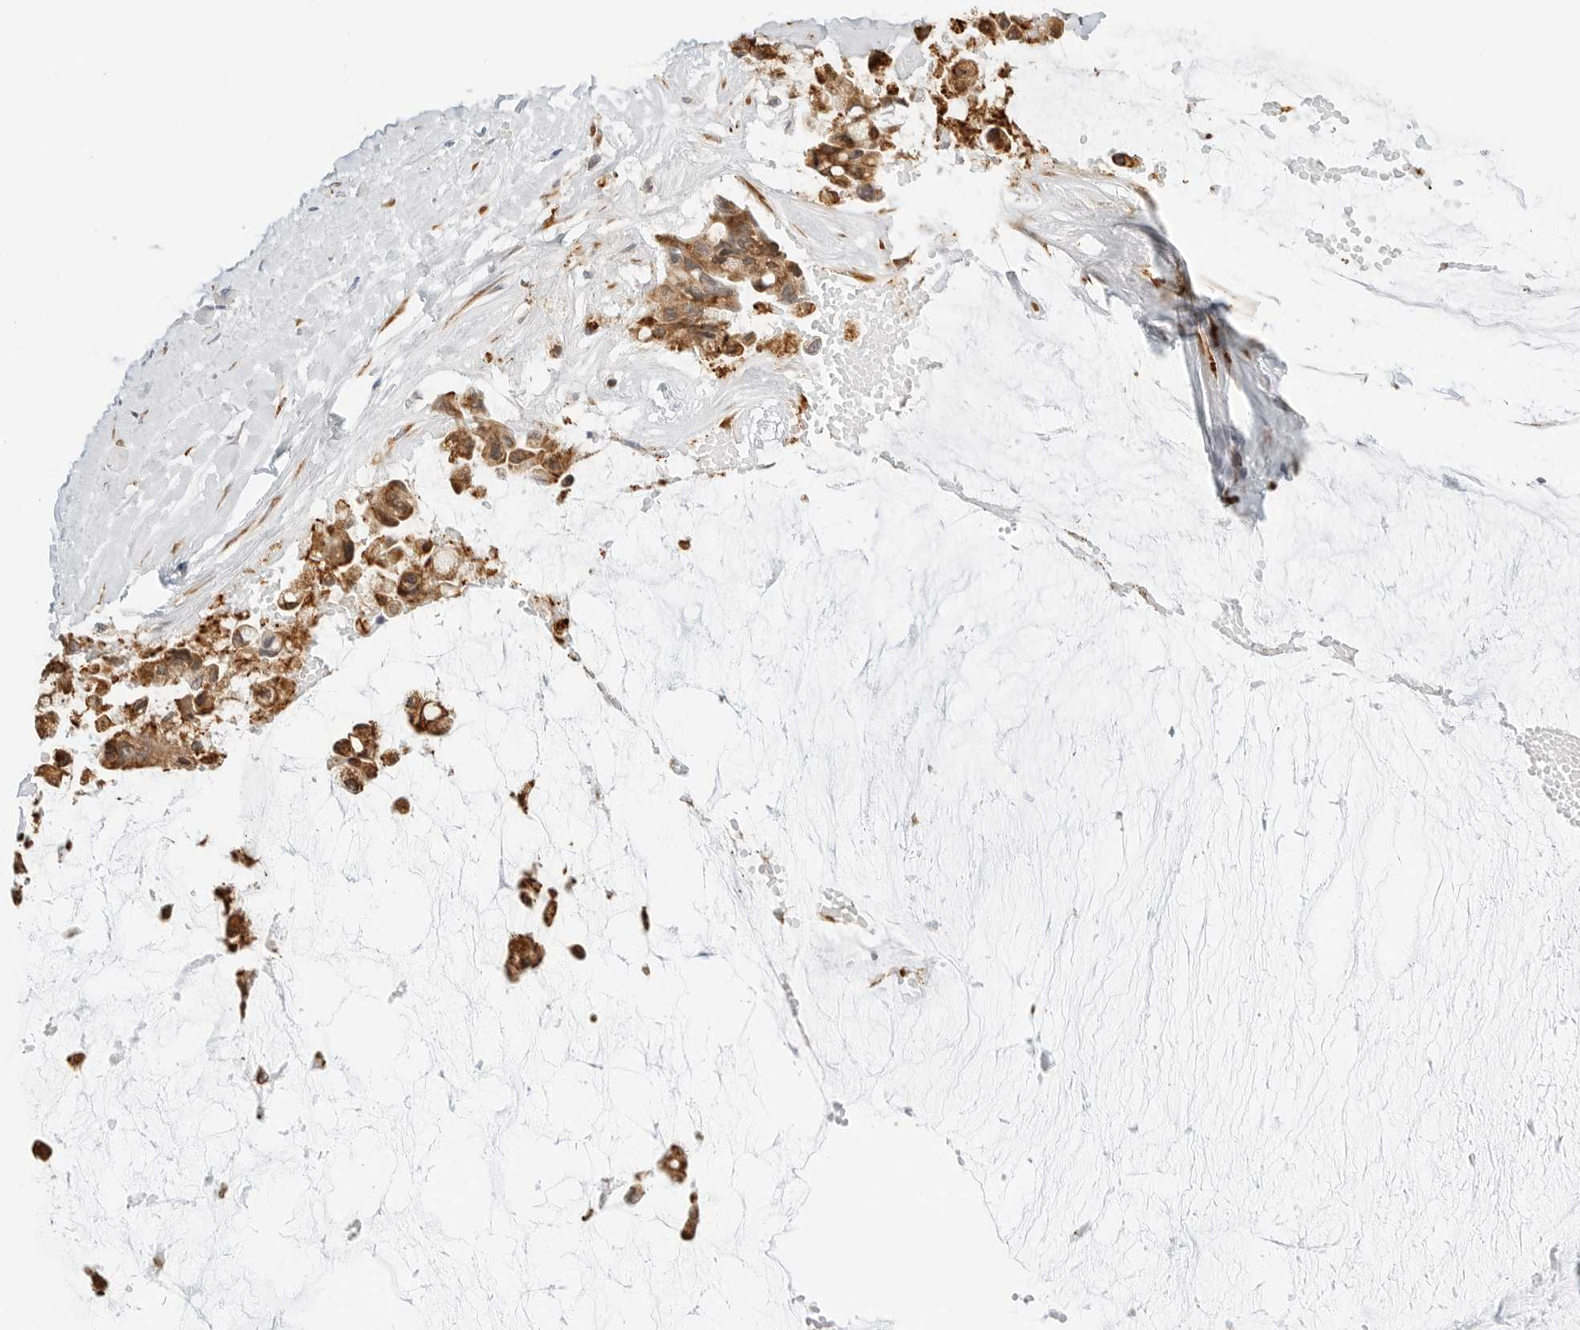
{"staining": {"intensity": "moderate", "quantity": ">75%", "location": "cytoplasmic/membranous"}, "tissue": "ovarian cancer", "cell_type": "Tumor cells", "image_type": "cancer", "snomed": [{"axis": "morphology", "description": "Cystadenocarcinoma, mucinous, NOS"}, {"axis": "topography", "description": "Ovary"}], "caption": "A histopathology image of human mucinous cystadenocarcinoma (ovarian) stained for a protein shows moderate cytoplasmic/membranous brown staining in tumor cells.", "gene": "THEM4", "patient": {"sex": "female", "age": 39}}